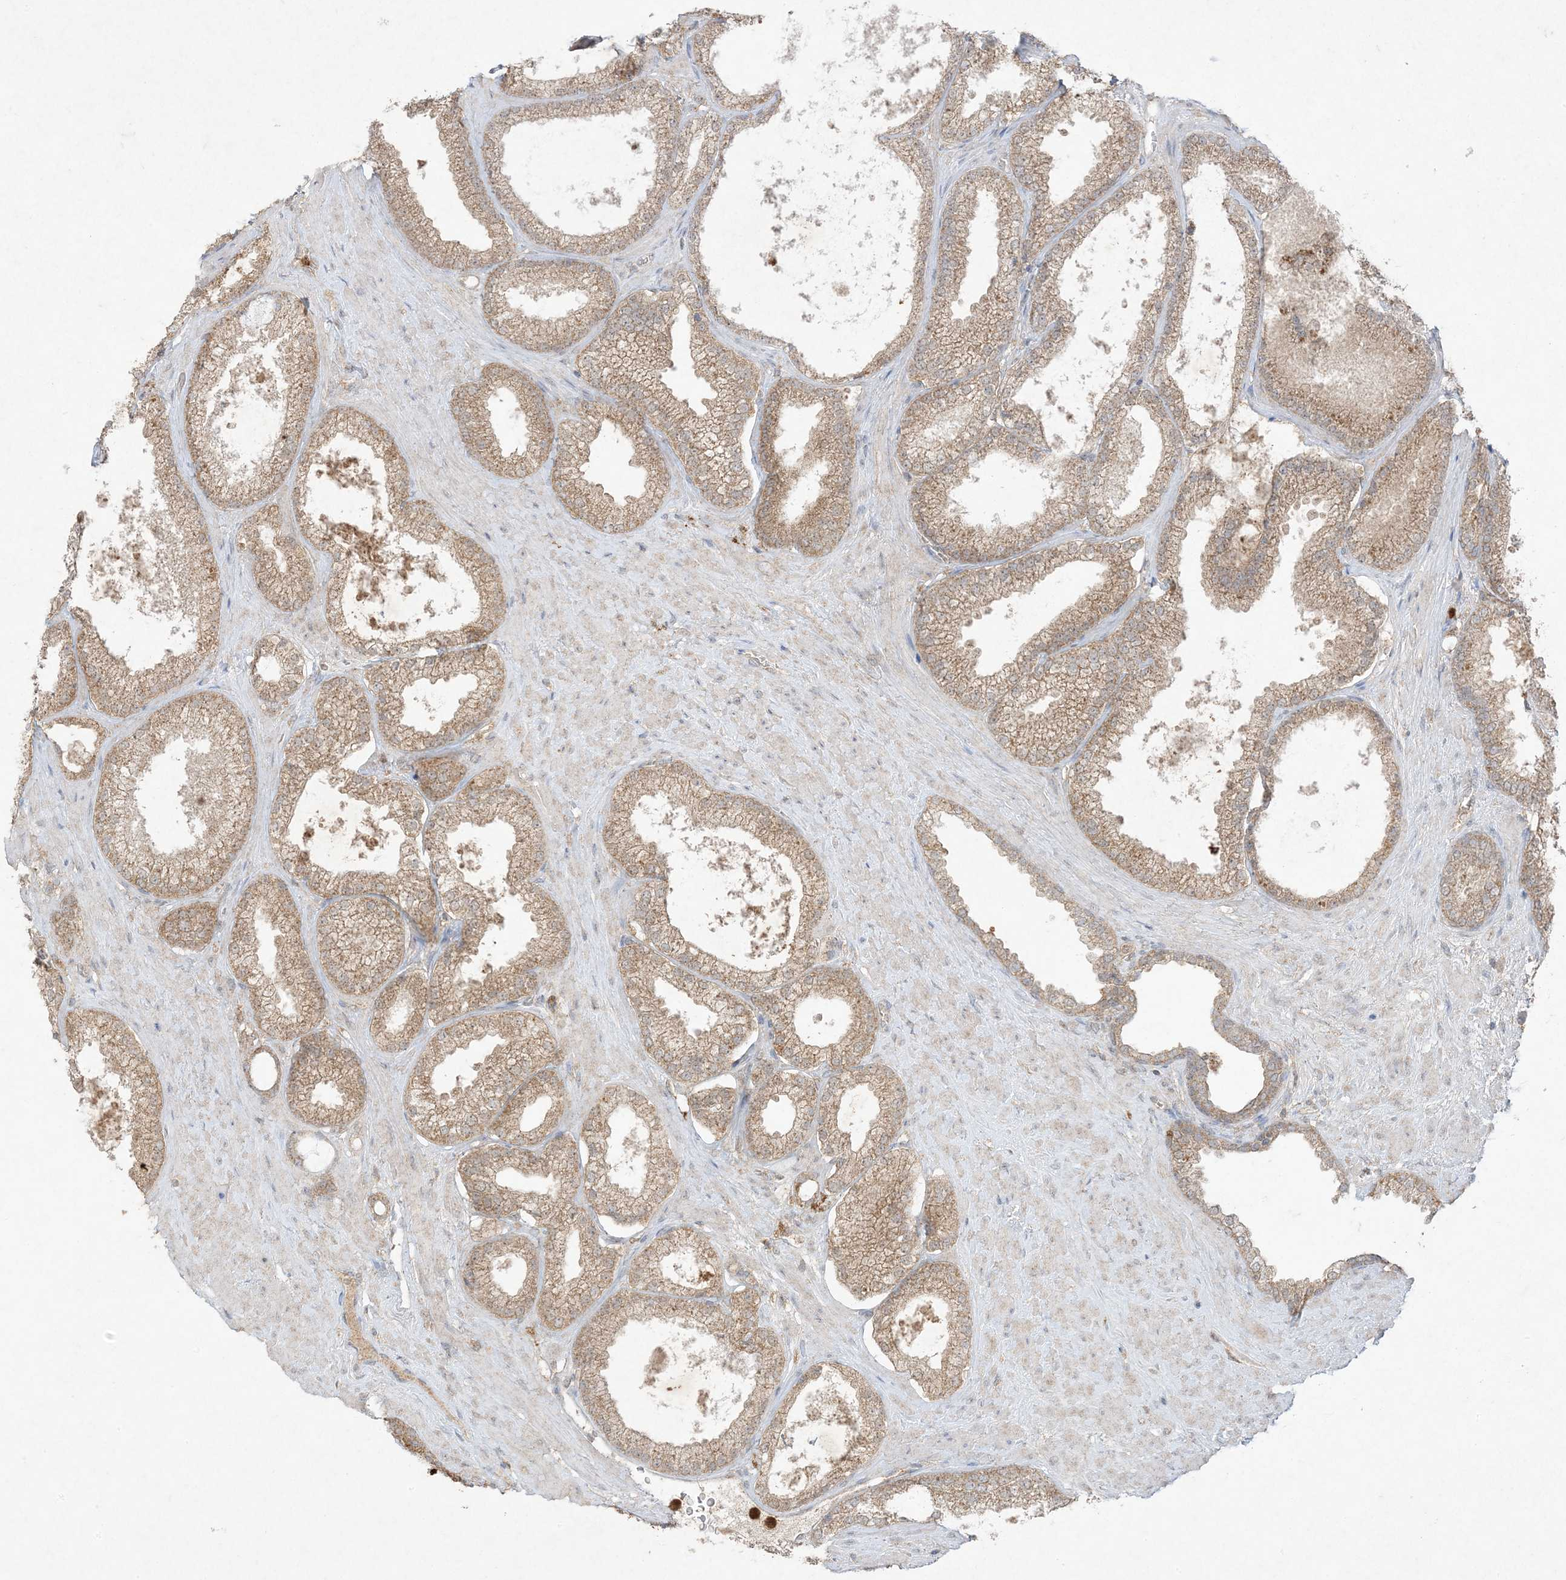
{"staining": {"intensity": "moderate", "quantity": ">75%", "location": "cytoplasmic/membranous"}, "tissue": "prostate cancer", "cell_type": "Tumor cells", "image_type": "cancer", "snomed": [{"axis": "morphology", "description": "Adenocarcinoma, Low grade"}, {"axis": "topography", "description": "Prostate"}], "caption": "Human prostate cancer stained for a protein (brown) shows moderate cytoplasmic/membranous positive staining in about >75% of tumor cells.", "gene": "UBE2C", "patient": {"sex": "male", "age": 62}}